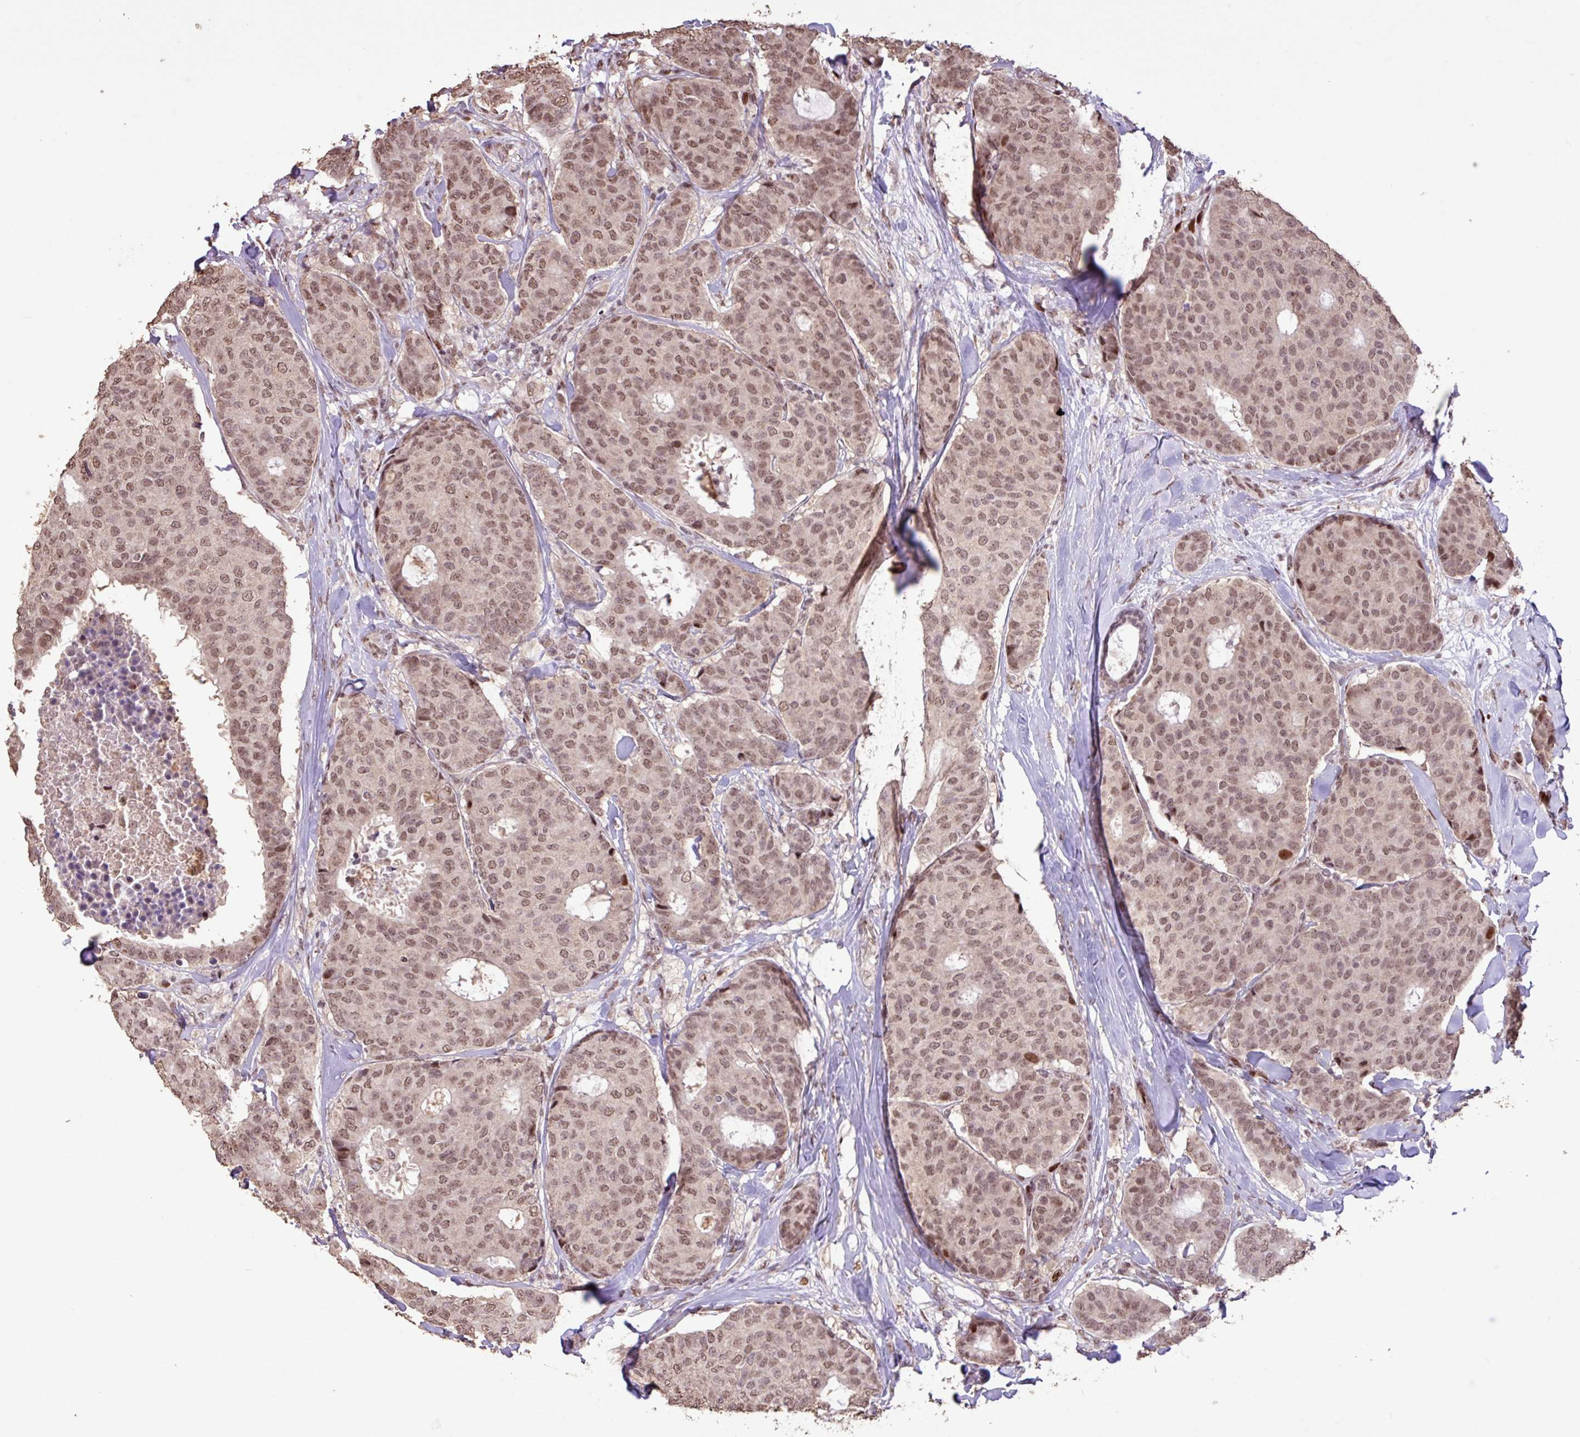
{"staining": {"intensity": "moderate", "quantity": ">75%", "location": "nuclear"}, "tissue": "breast cancer", "cell_type": "Tumor cells", "image_type": "cancer", "snomed": [{"axis": "morphology", "description": "Duct carcinoma"}, {"axis": "topography", "description": "Breast"}], "caption": "This is an image of immunohistochemistry (IHC) staining of intraductal carcinoma (breast), which shows moderate expression in the nuclear of tumor cells.", "gene": "ZNF709", "patient": {"sex": "female", "age": 75}}